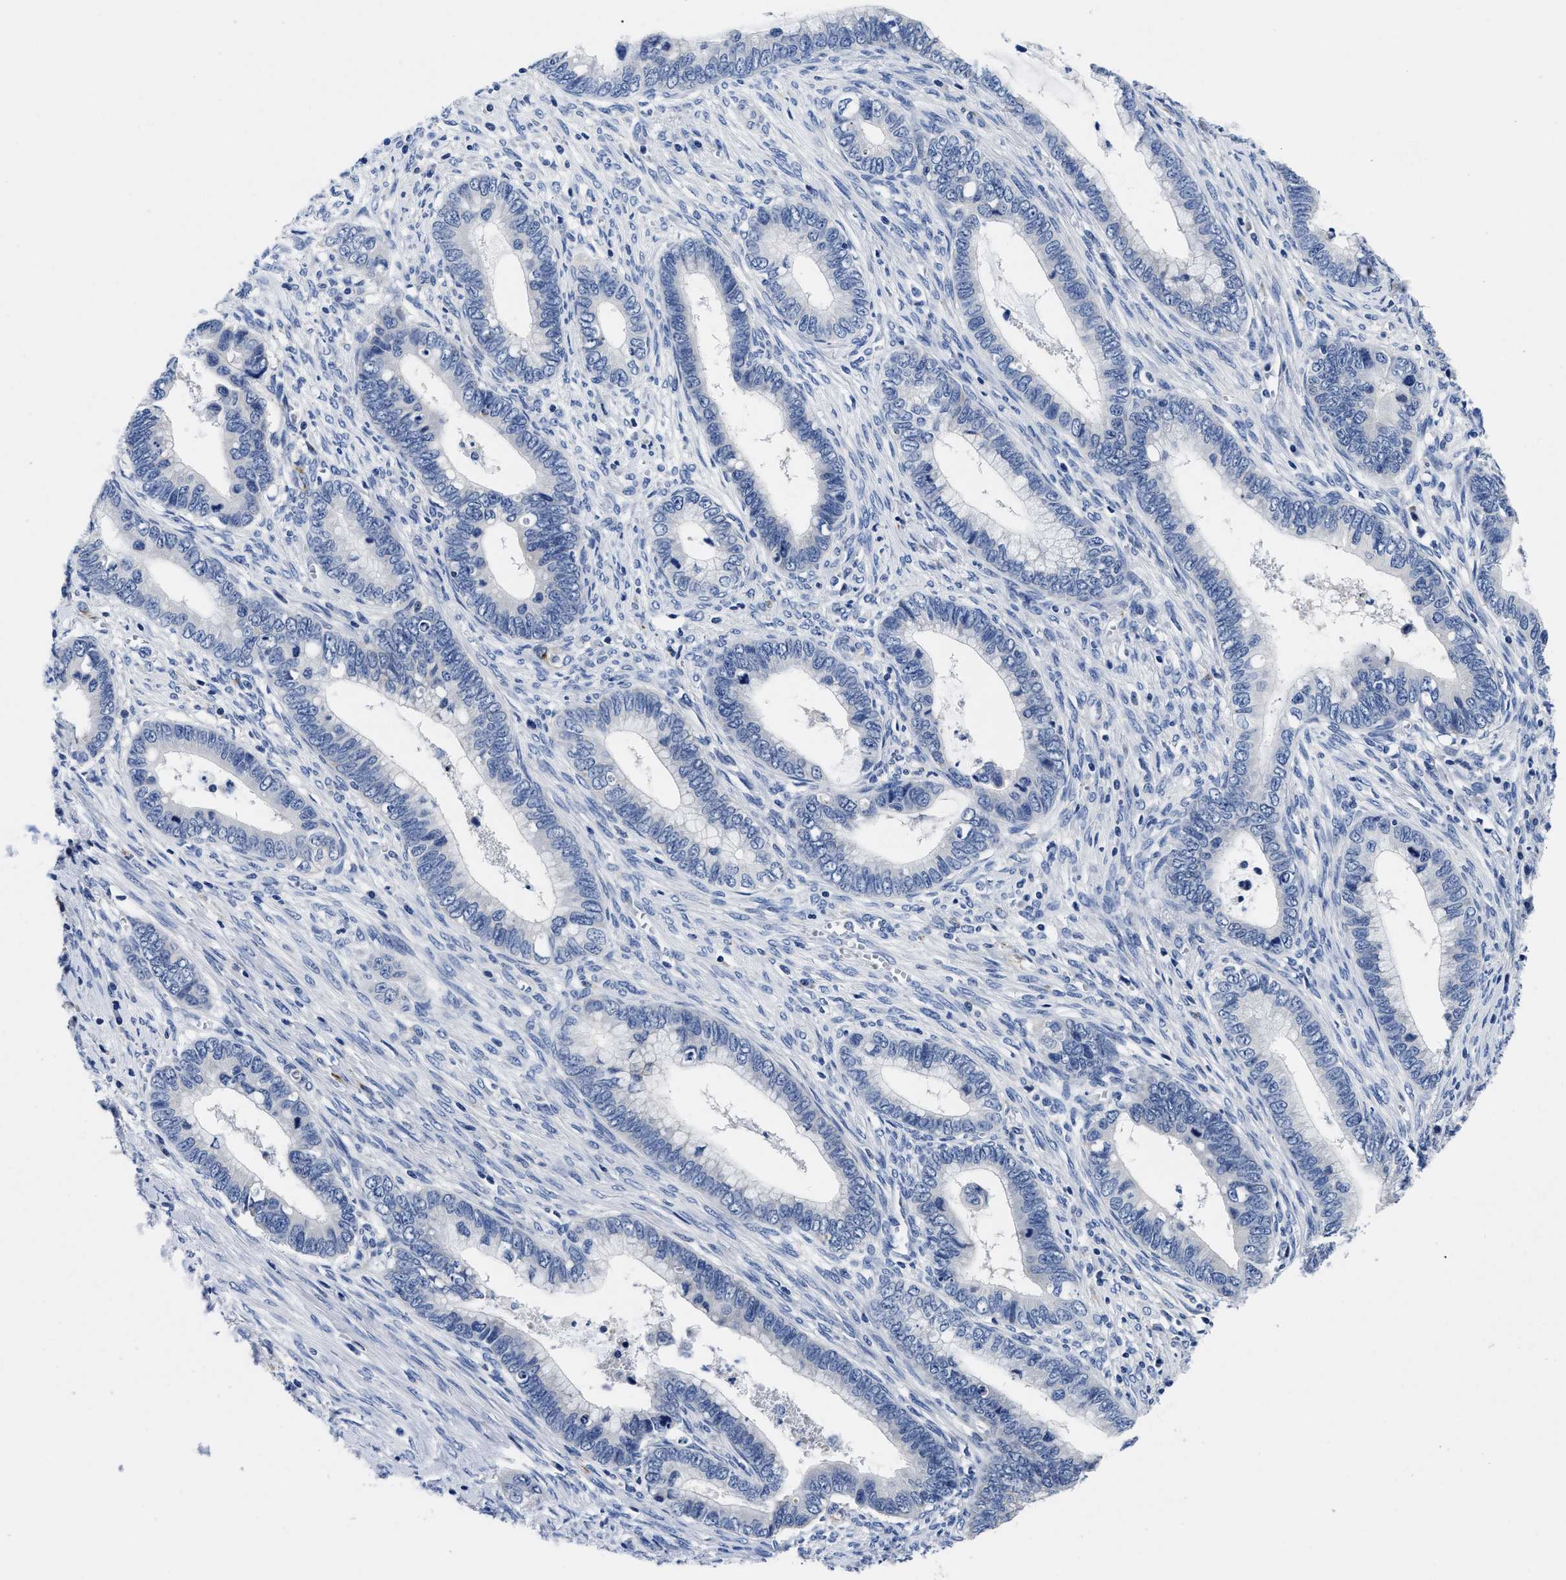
{"staining": {"intensity": "negative", "quantity": "none", "location": "none"}, "tissue": "cervical cancer", "cell_type": "Tumor cells", "image_type": "cancer", "snomed": [{"axis": "morphology", "description": "Adenocarcinoma, NOS"}, {"axis": "topography", "description": "Cervix"}], "caption": "Cervical adenocarcinoma stained for a protein using IHC reveals no expression tumor cells.", "gene": "SLC35F1", "patient": {"sex": "female", "age": 44}}